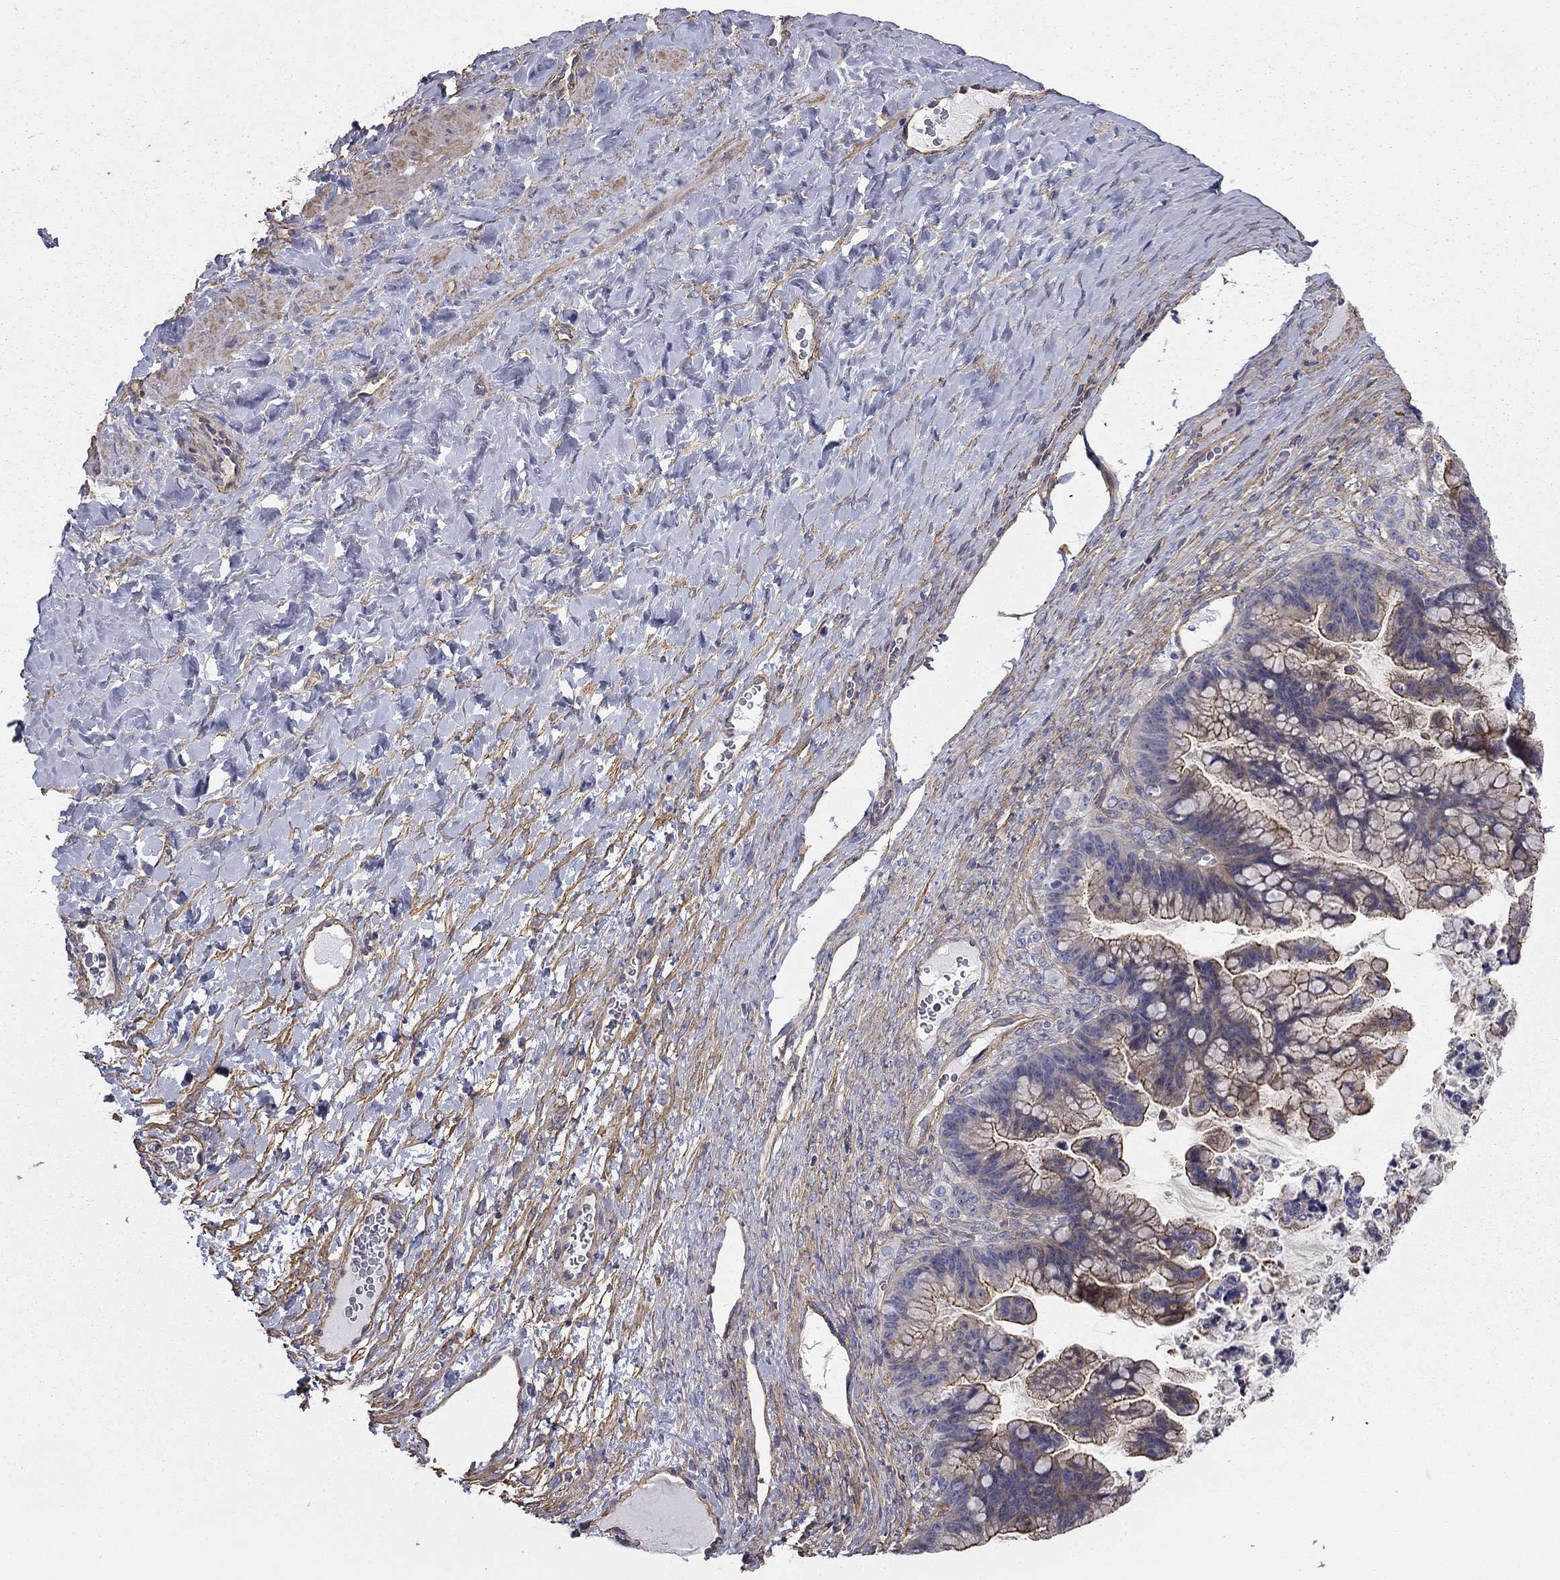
{"staining": {"intensity": "strong", "quantity": "25%-75%", "location": "cytoplasmic/membranous"}, "tissue": "ovarian cancer", "cell_type": "Tumor cells", "image_type": "cancer", "snomed": [{"axis": "morphology", "description": "Cystadenocarcinoma, mucinous, NOS"}, {"axis": "topography", "description": "Ovary"}], "caption": "A high-resolution photomicrograph shows IHC staining of ovarian mucinous cystadenocarcinoma, which displays strong cytoplasmic/membranous expression in about 25%-75% of tumor cells.", "gene": "TCHH", "patient": {"sex": "female", "age": 67}}